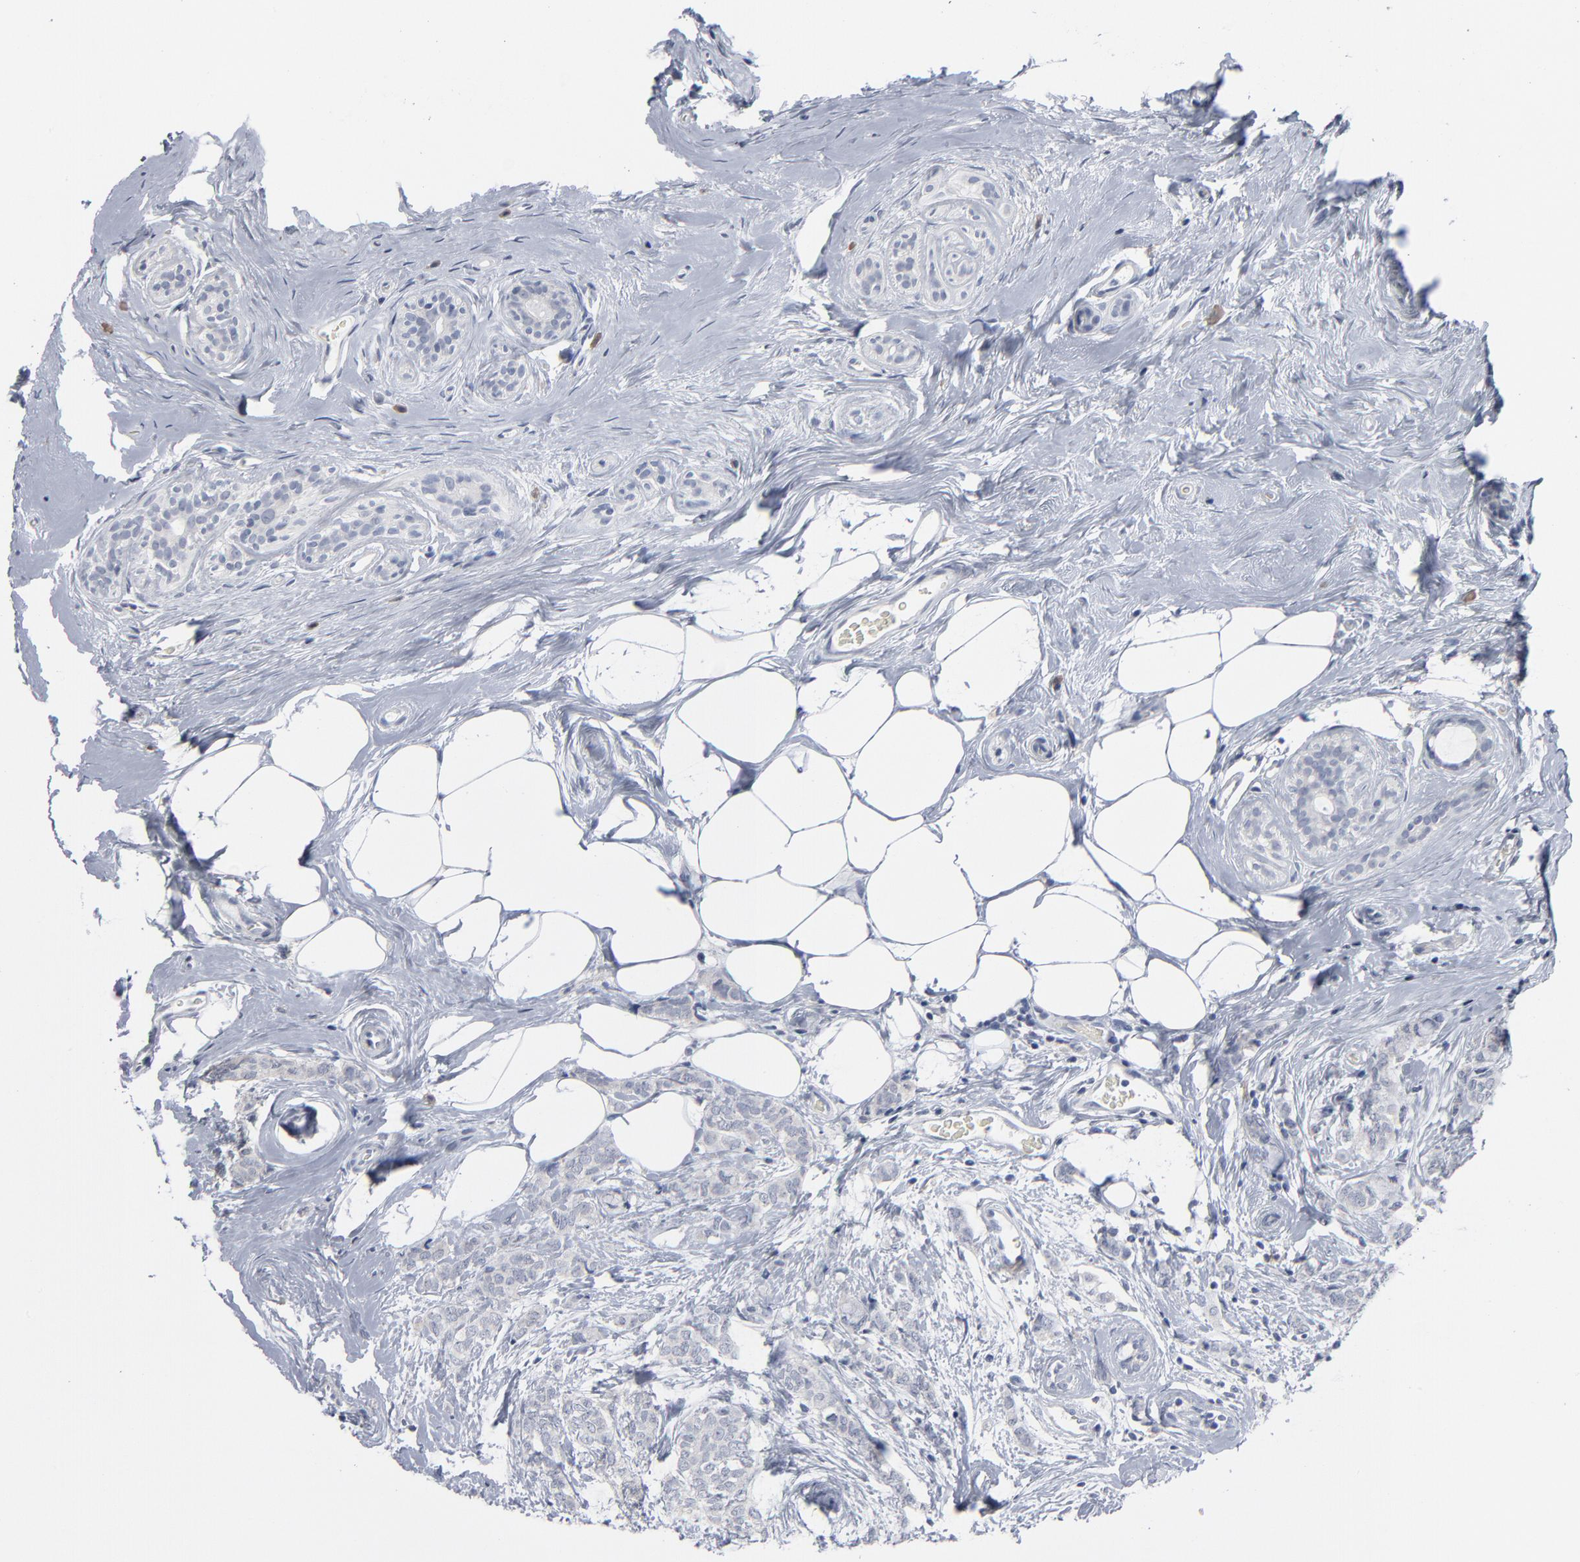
{"staining": {"intensity": "negative", "quantity": "none", "location": "none"}, "tissue": "breast cancer", "cell_type": "Tumor cells", "image_type": "cancer", "snomed": [{"axis": "morphology", "description": "Lobular carcinoma"}, {"axis": "topography", "description": "Breast"}], "caption": "Tumor cells show no significant staining in breast cancer (lobular carcinoma).", "gene": "PAGE1", "patient": {"sex": "female", "age": 60}}